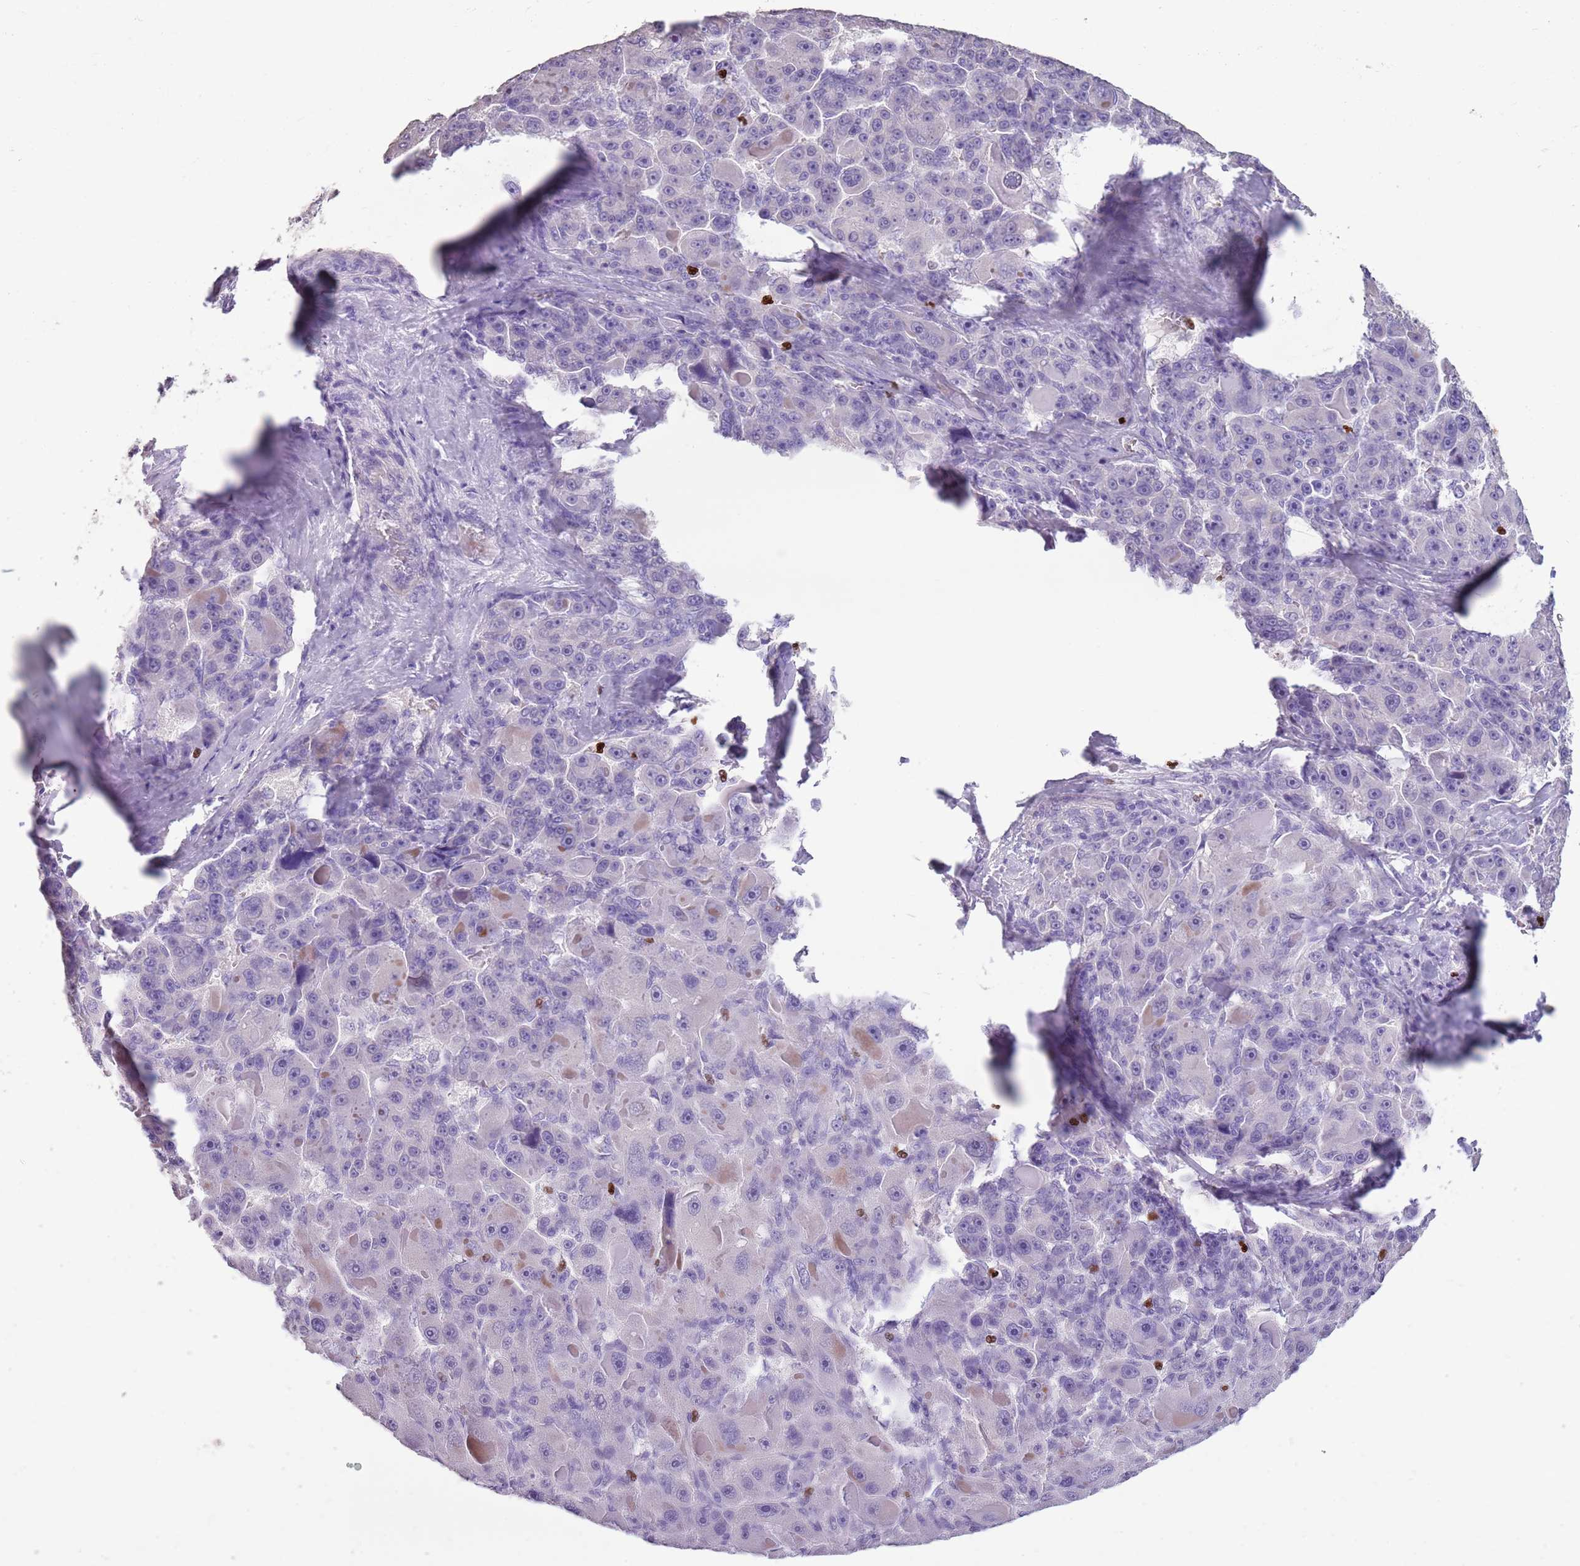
{"staining": {"intensity": "negative", "quantity": "none", "location": "none"}, "tissue": "liver cancer", "cell_type": "Tumor cells", "image_type": "cancer", "snomed": [{"axis": "morphology", "description": "Carcinoma, Hepatocellular, NOS"}, {"axis": "topography", "description": "Liver"}], "caption": "This image is of liver hepatocellular carcinoma stained with immunohistochemistry (IHC) to label a protein in brown with the nuclei are counter-stained blue. There is no staining in tumor cells.", "gene": "CELF6", "patient": {"sex": "male", "age": 76}}